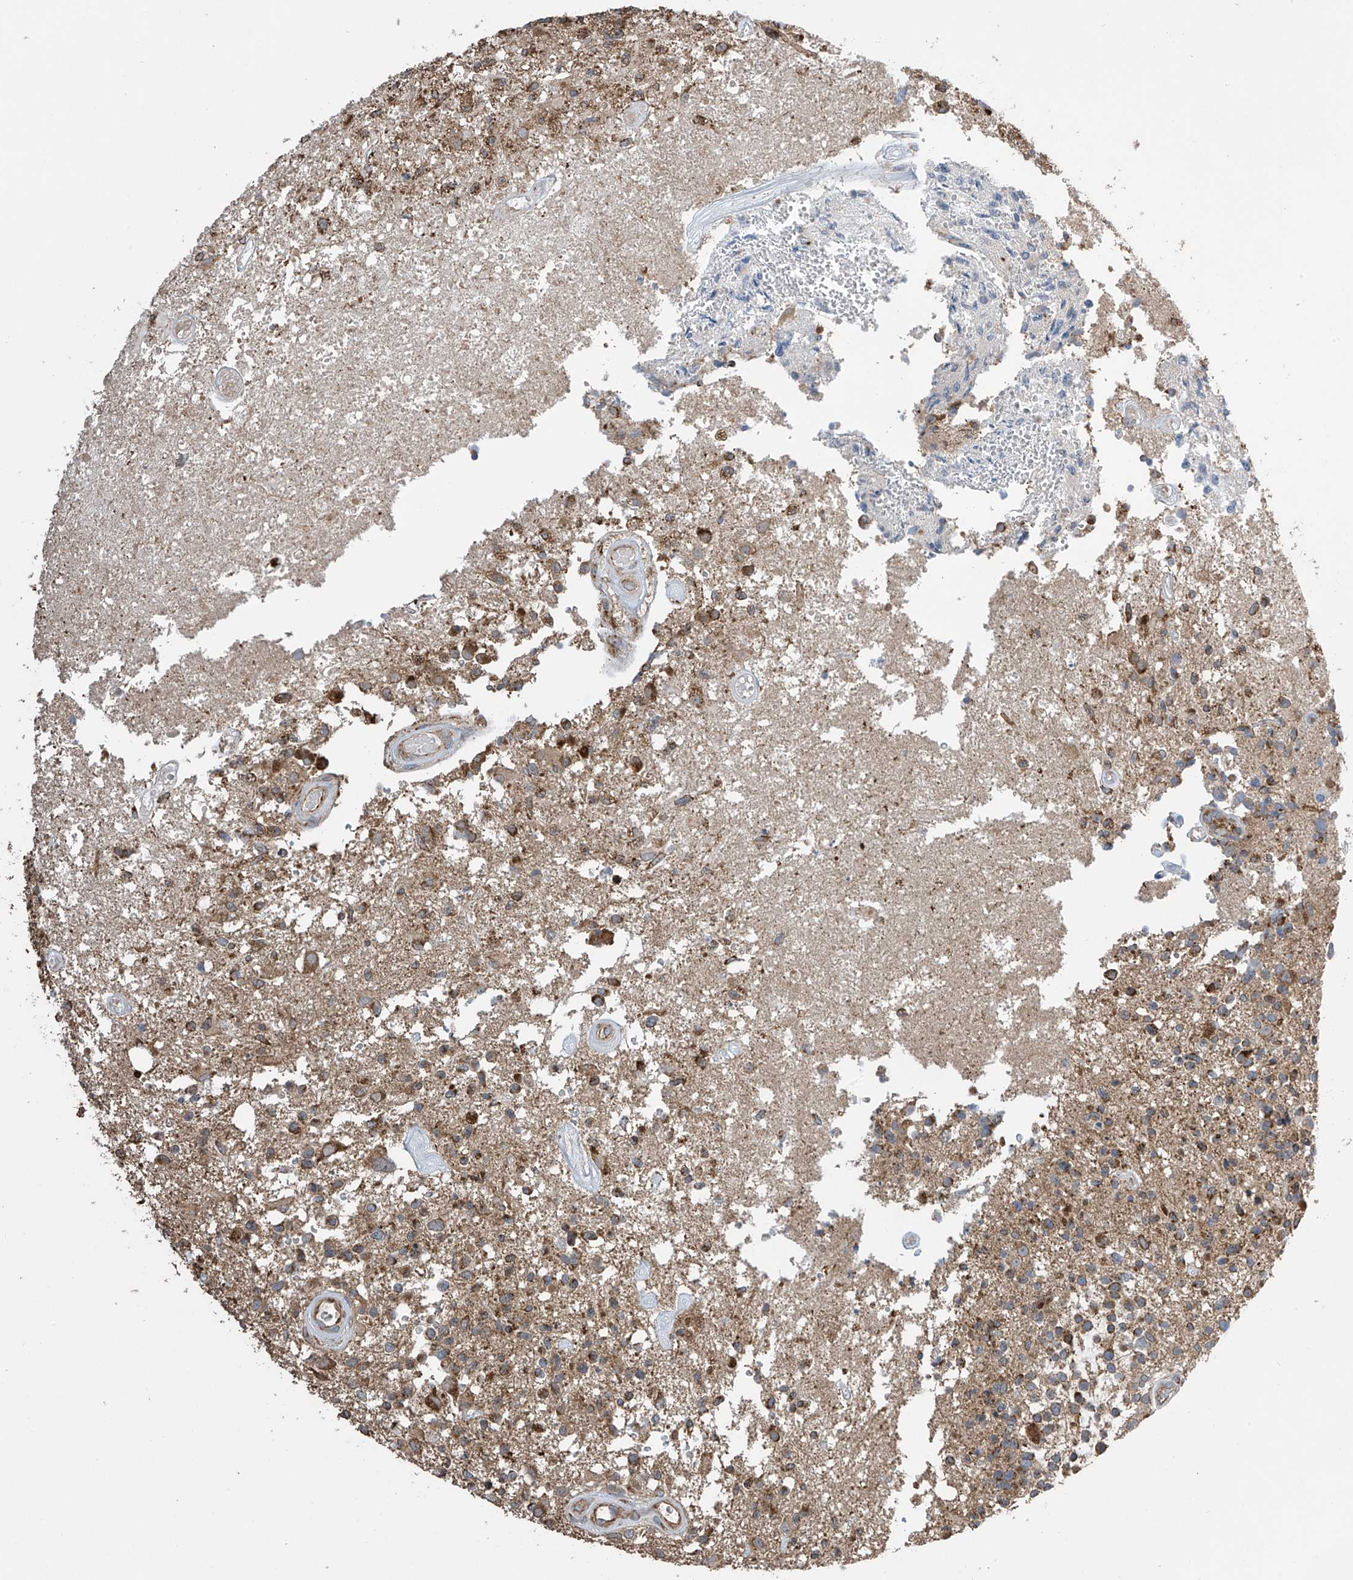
{"staining": {"intensity": "moderate", "quantity": "25%-75%", "location": "cytoplasmic/membranous"}, "tissue": "glioma", "cell_type": "Tumor cells", "image_type": "cancer", "snomed": [{"axis": "morphology", "description": "Glioma, malignant, High grade"}, {"axis": "morphology", "description": "Glioblastoma, NOS"}, {"axis": "topography", "description": "Brain"}], "caption": "Immunohistochemical staining of human glioma reveals medium levels of moderate cytoplasmic/membranous expression in approximately 25%-75% of tumor cells.", "gene": "PNPT1", "patient": {"sex": "male", "age": 60}}